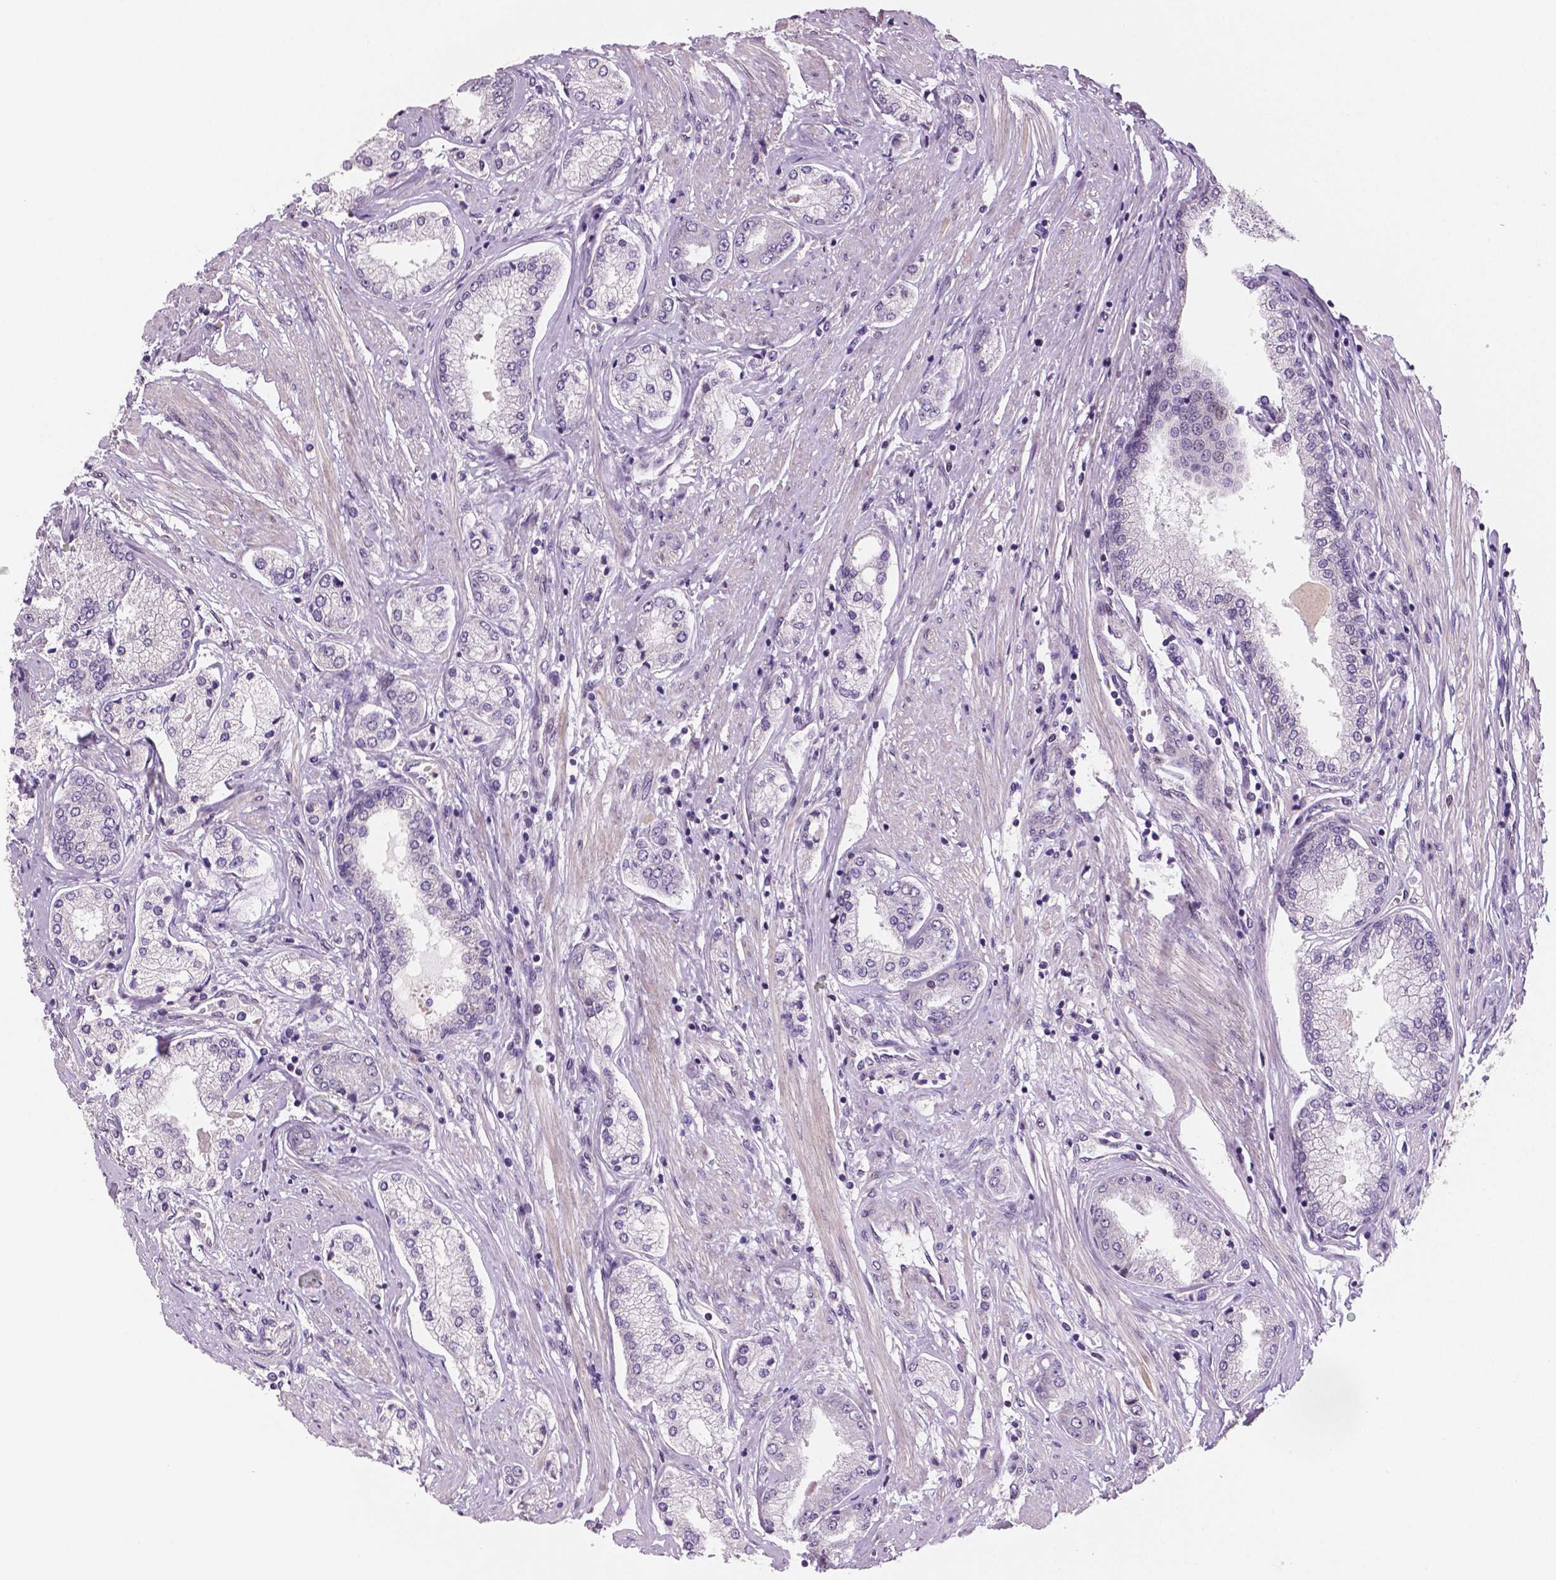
{"staining": {"intensity": "negative", "quantity": "none", "location": "none"}, "tissue": "prostate cancer", "cell_type": "Tumor cells", "image_type": "cancer", "snomed": [{"axis": "morphology", "description": "Adenocarcinoma, NOS"}, {"axis": "topography", "description": "Prostate"}], "caption": "This is a photomicrograph of immunohistochemistry (IHC) staining of prostate cancer, which shows no positivity in tumor cells. (DAB IHC visualized using brightfield microscopy, high magnification).", "gene": "STAT3", "patient": {"sex": "male", "age": 63}}